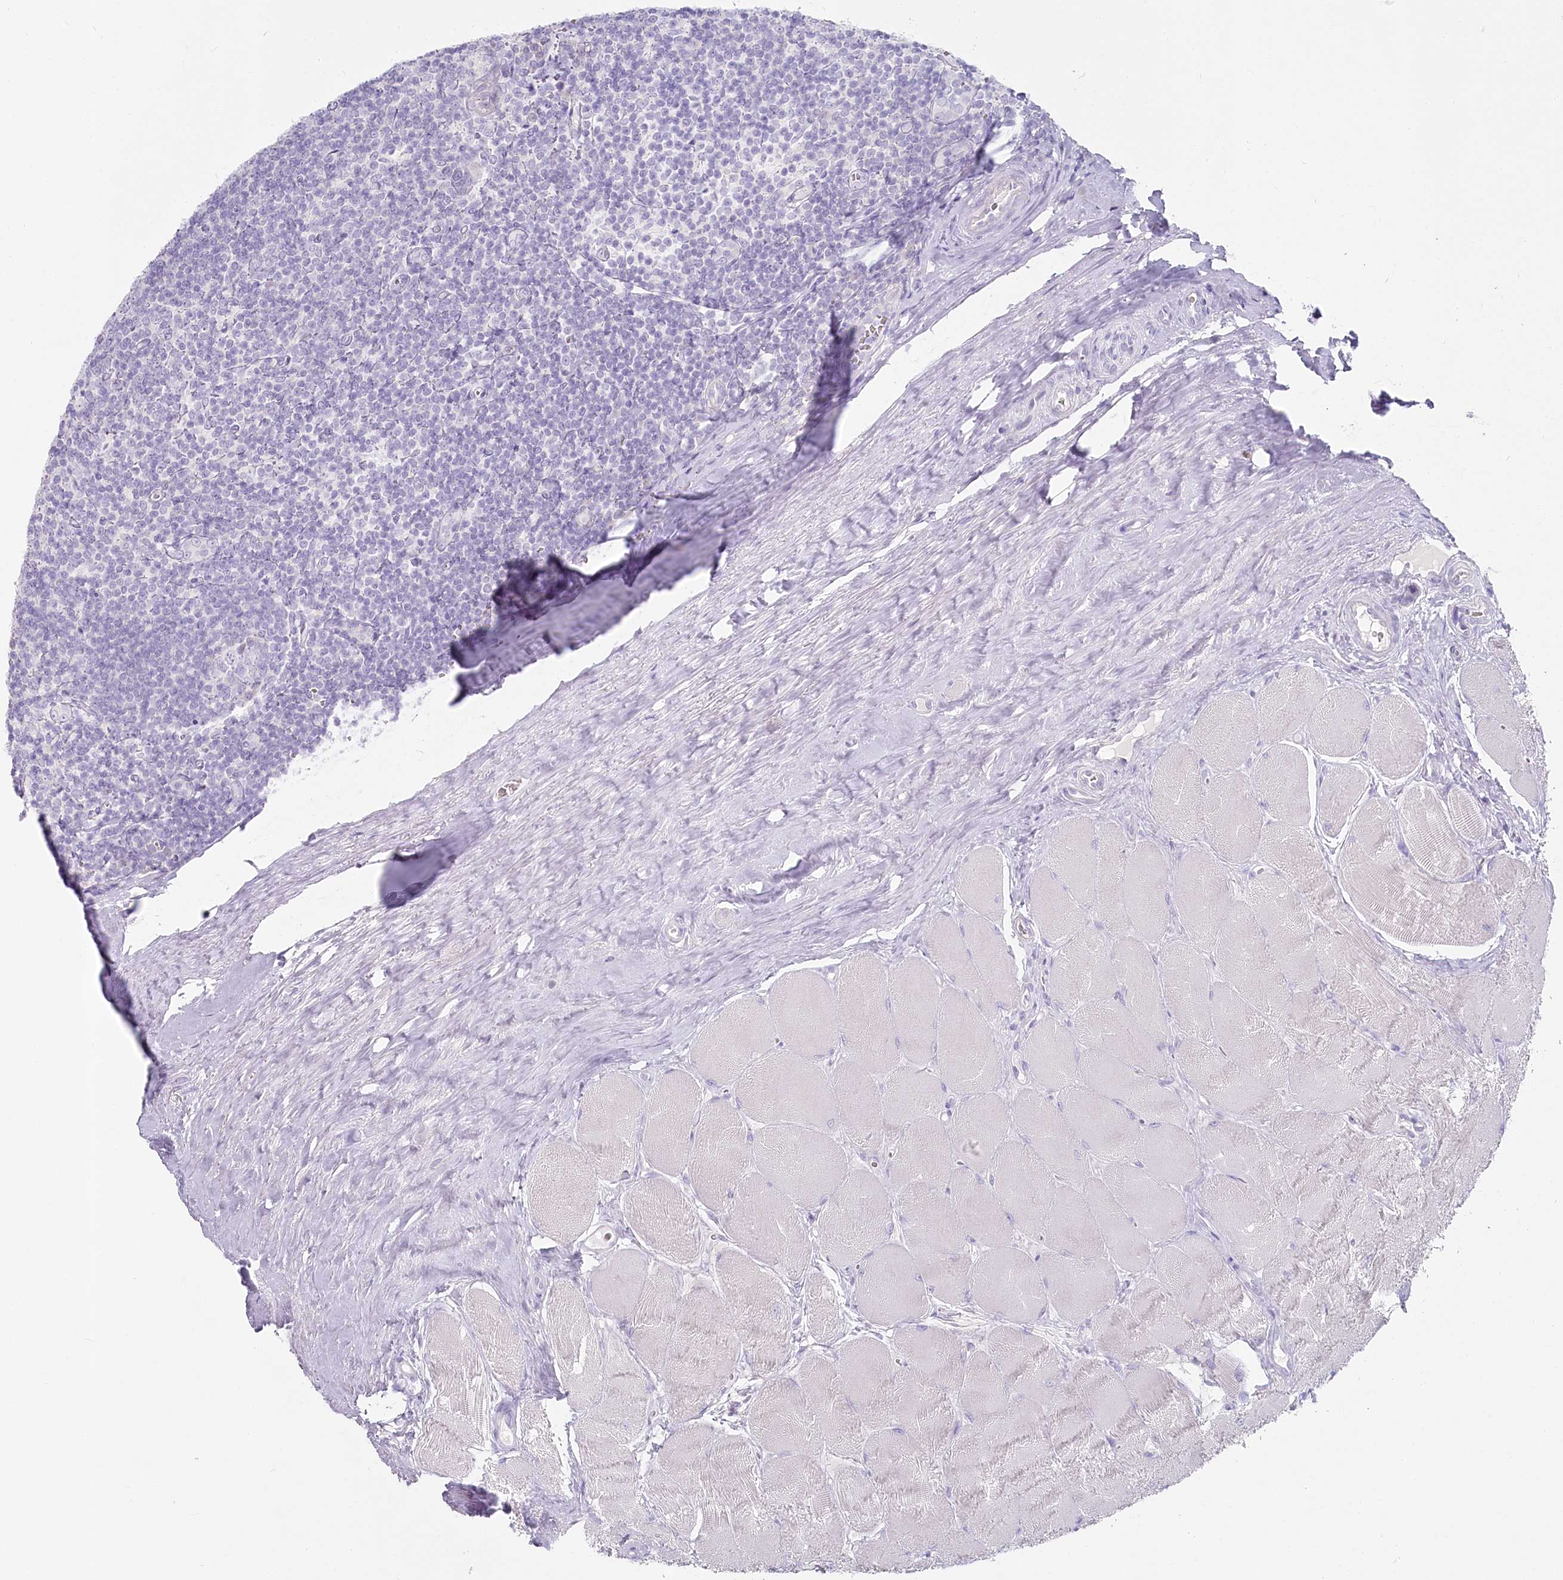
{"staining": {"intensity": "negative", "quantity": "none", "location": "none"}, "tissue": "tonsil", "cell_type": "Germinal center cells", "image_type": "normal", "snomed": [{"axis": "morphology", "description": "Normal tissue, NOS"}, {"axis": "topography", "description": "Tonsil"}], "caption": "IHC of unremarkable tonsil exhibits no expression in germinal center cells.", "gene": "IFIT5", "patient": {"sex": "male", "age": 27}}